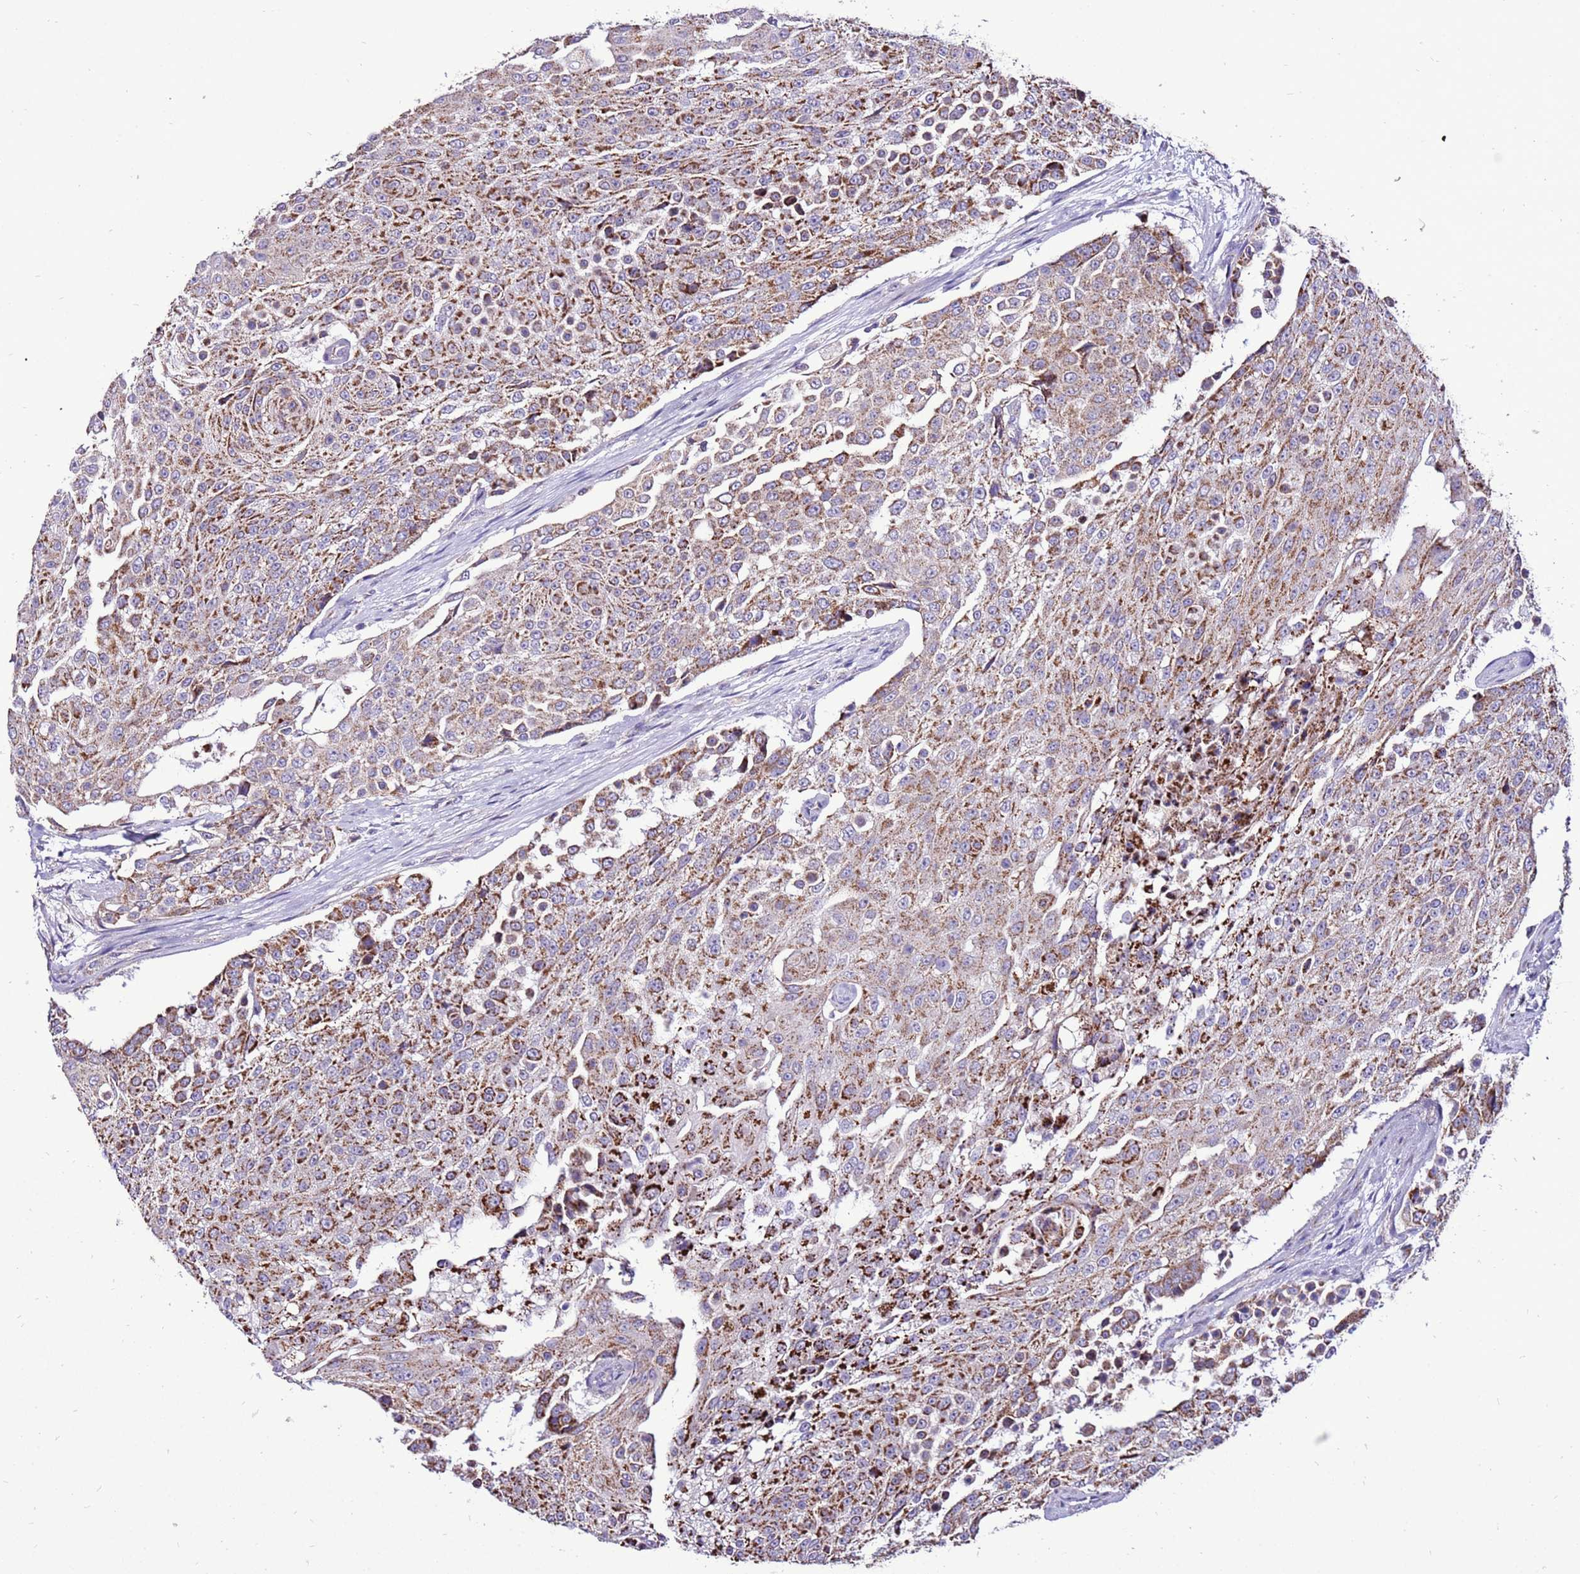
{"staining": {"intensity": "strong", "quantity": "25%-75%", "location": "cytoplasmic/membranous"}, "tissue": "urothelial cancer", "cell_type": "Tumor cells", "image_type": "cancer", "snomed": [{"axis": "morphology", "description": "Urothelial carcinoma, High grade"}, {"axis": "topography", "description": "Urinary bladder"}], "caption": "High-magnification brightfield microscopy of high-grade urothelial carcinoma stained with DAB (brown) and counterstained with hematoxylin (blue). tumor cells exhibit strong cytoplasmic/membranous staining is seen in about25%-75% of cells.", "gene": "SPSB3", "patient": {"sex": "female", "age": 63}}